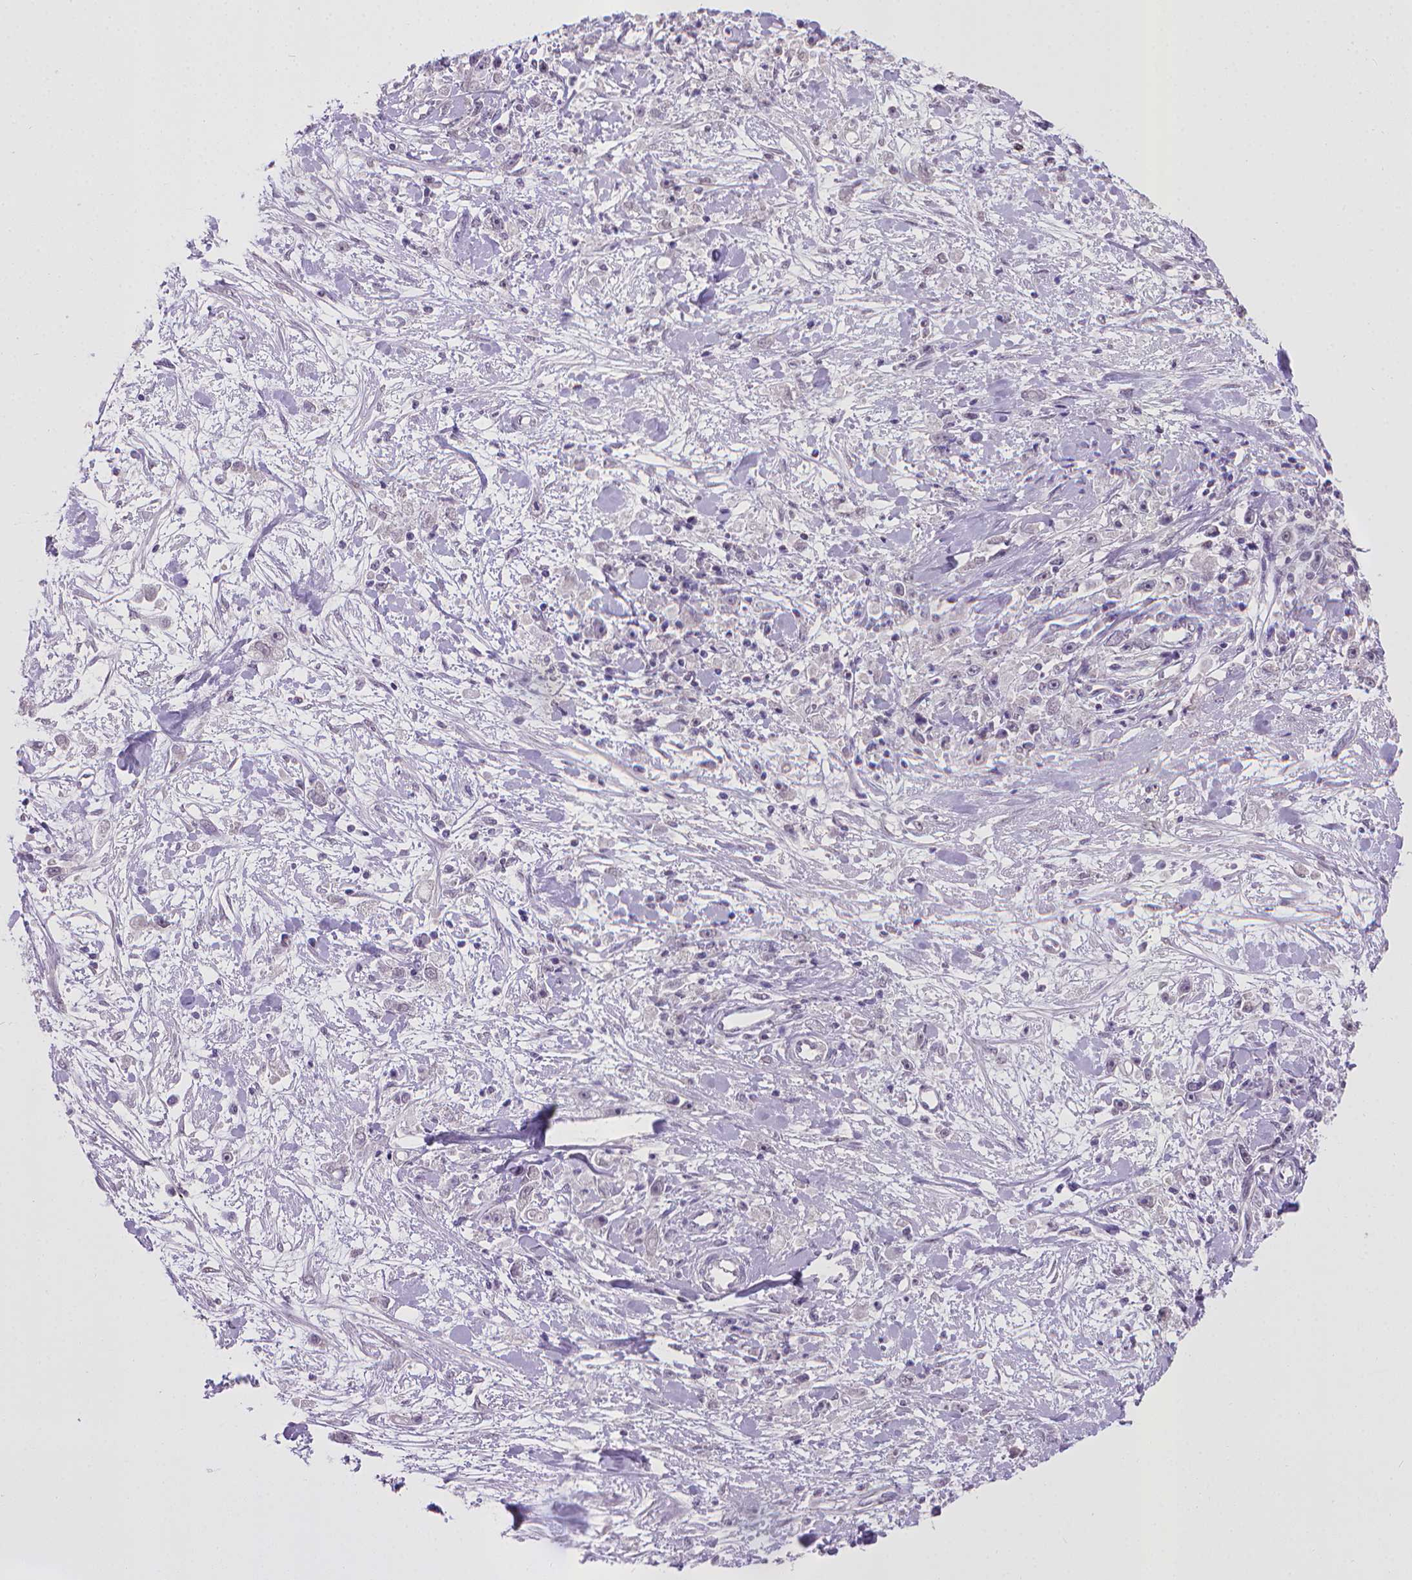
{"staining": {"intensity": "negative", "quantity": "none", "location": "none"}, "tissue": "stomach cancer", "cell_type": "Tumor cells", "image_type": "cancer", "snomed": [{"axis": "morphology", "description": "Adenocarcinoma, NOS"}, {"axis": "topography", "description": "Stomach"}], "caption": "Immunohistochemistry of human adenocarcinoma (stomach) displays no expression in tumor cells.", "gene": "KMO", "patient": {"sex": "female", "age": 59}}